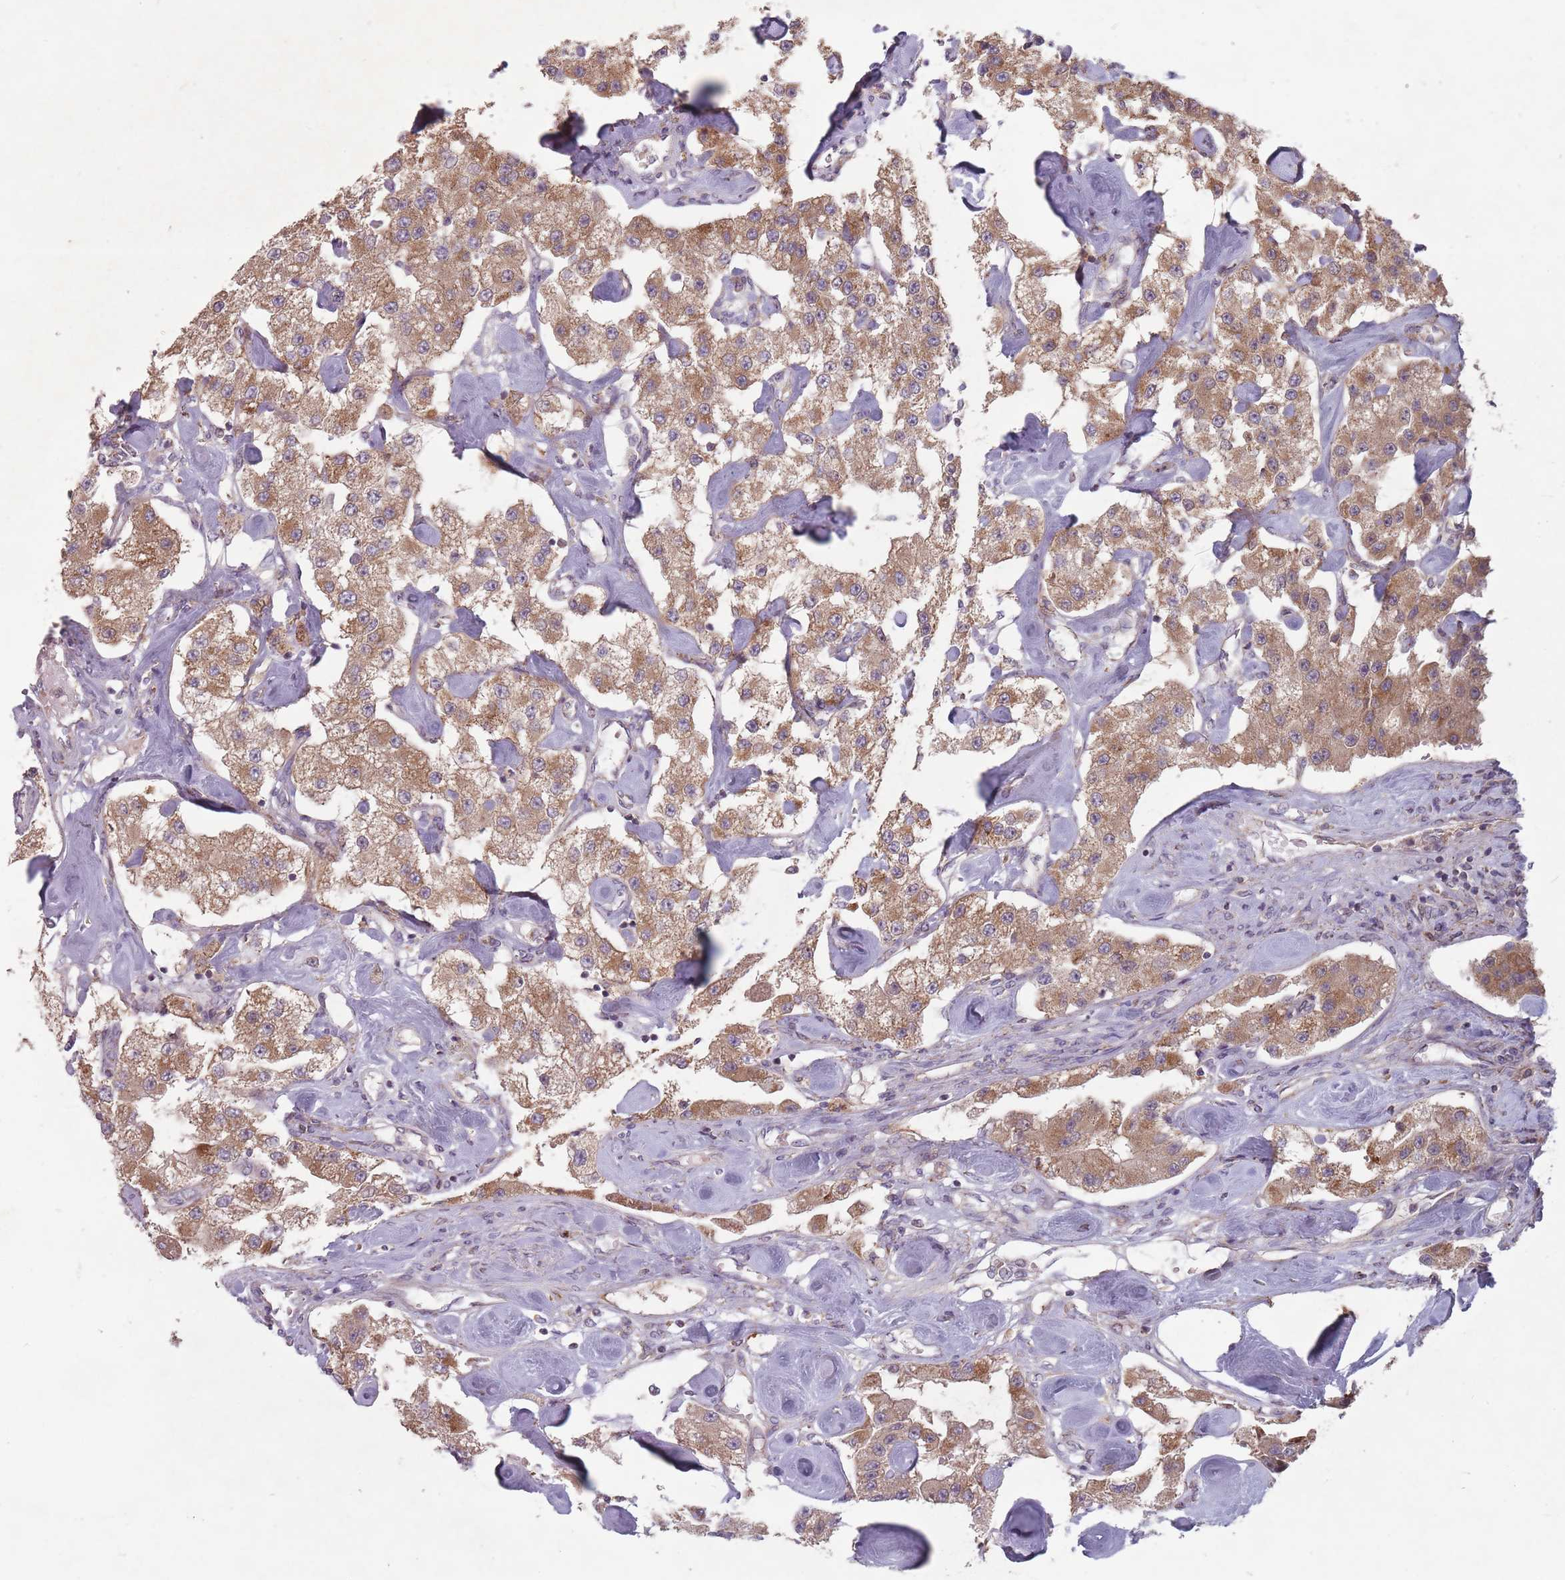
{"staining": {"intensity": "moderate", "quantity": ">75%", "location": "cytoplasmic/membranous"}, "tissue": "carcinoid", "cell_type": "Tumor cells", "image_type": "cancer", "snomed": [{"axis": "morphology", "description": "Carcinoid, malignant, NOS"}, {"axis": "topography", "description": "Pancreas"}], "caption": "Immunohistochemical staining of human carcinoid shows moderate cytoplasmic/membranous protein expression in about >75% of tumor cells. Using DAB (3,3'-diaminobenzidine) (brown) and hematoxylin (blue) stains, captured at high magnification using brightfield microscopy.", "gene": "OR10Q1", "patient": {"sex": "male", "age": 41}}